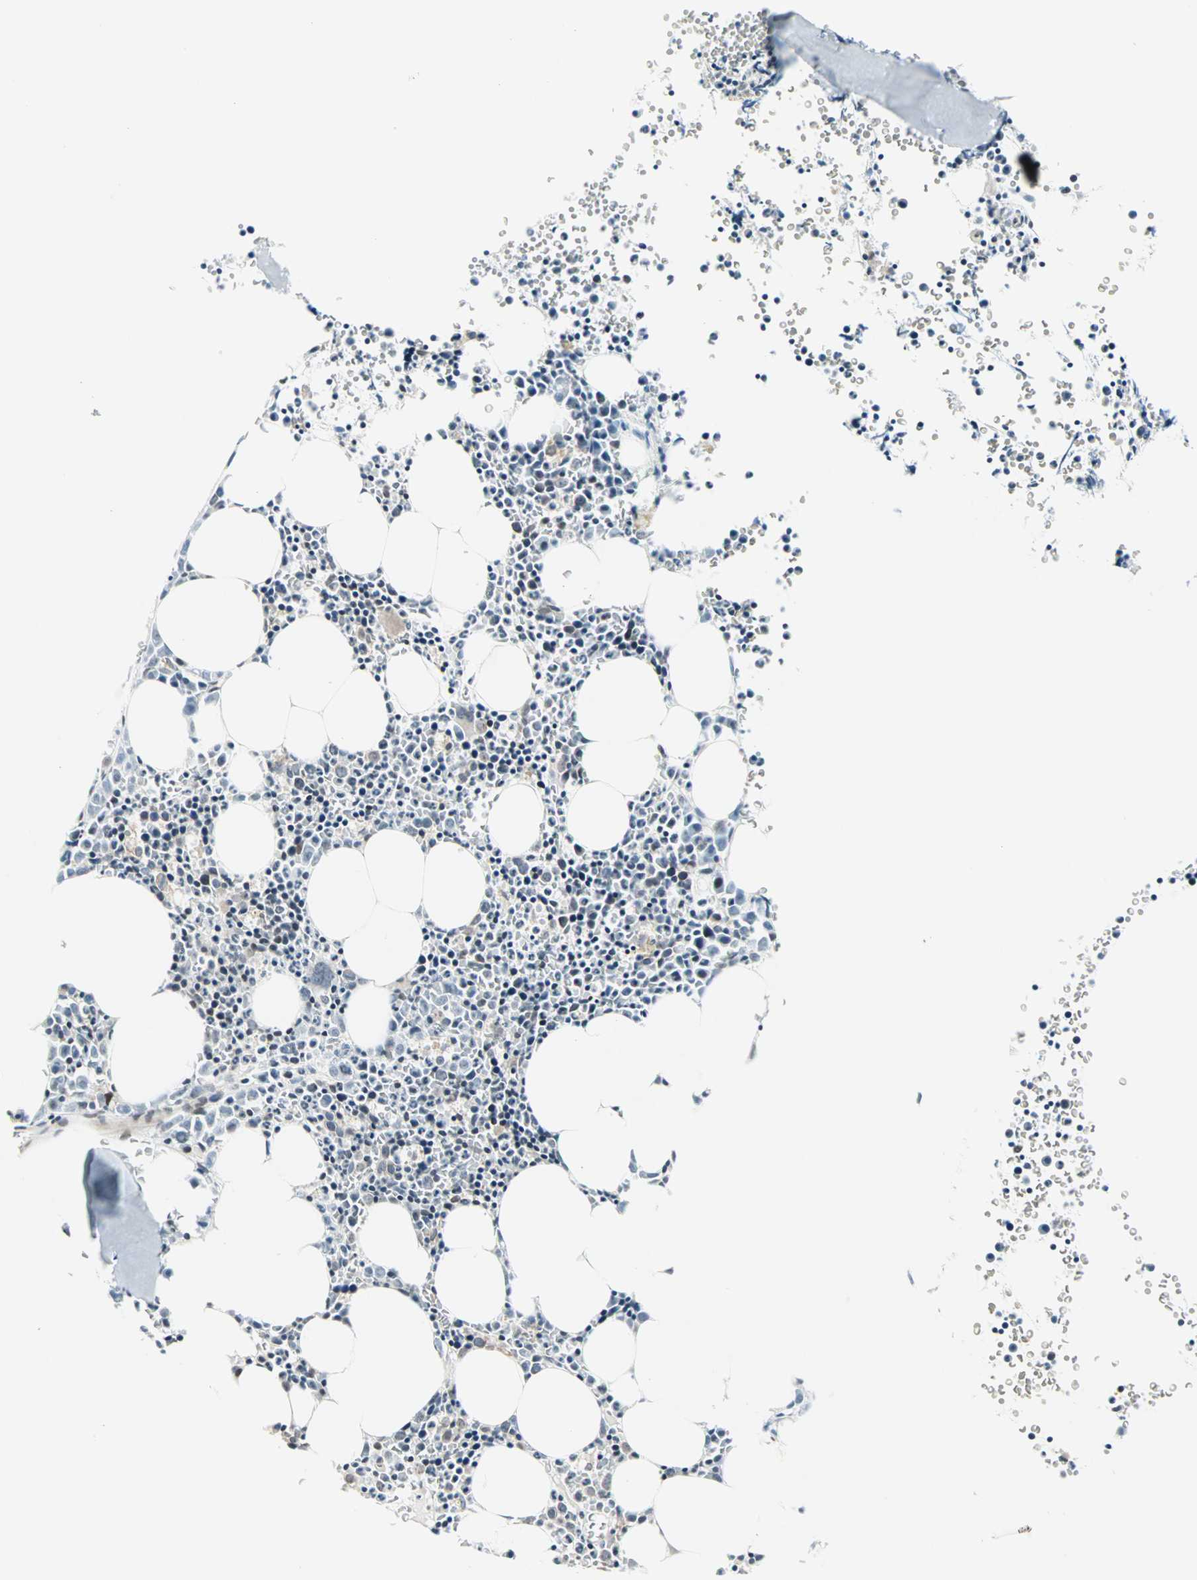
{"staining": {"intensity": "negative", "quantity": "none", "location": "none"}, "tissue": "bone marrow", "cell_type": "Hematopoietic cells", "image_type": "normal", "snomed": [{"axis": "morphology", "description": "Normal tissue, NOS"}, {"axis": "morphology", "description": "Inflammation, NOS"}, {"axis": "topography", "description": "Bone marrow"}], "caption": "This is an immunohistochemistry image of benign bone marrow. There is no positivity in hematopoietic cells.", "gene": "CBLC", "patient": {"sex": "female", "age": 17}}